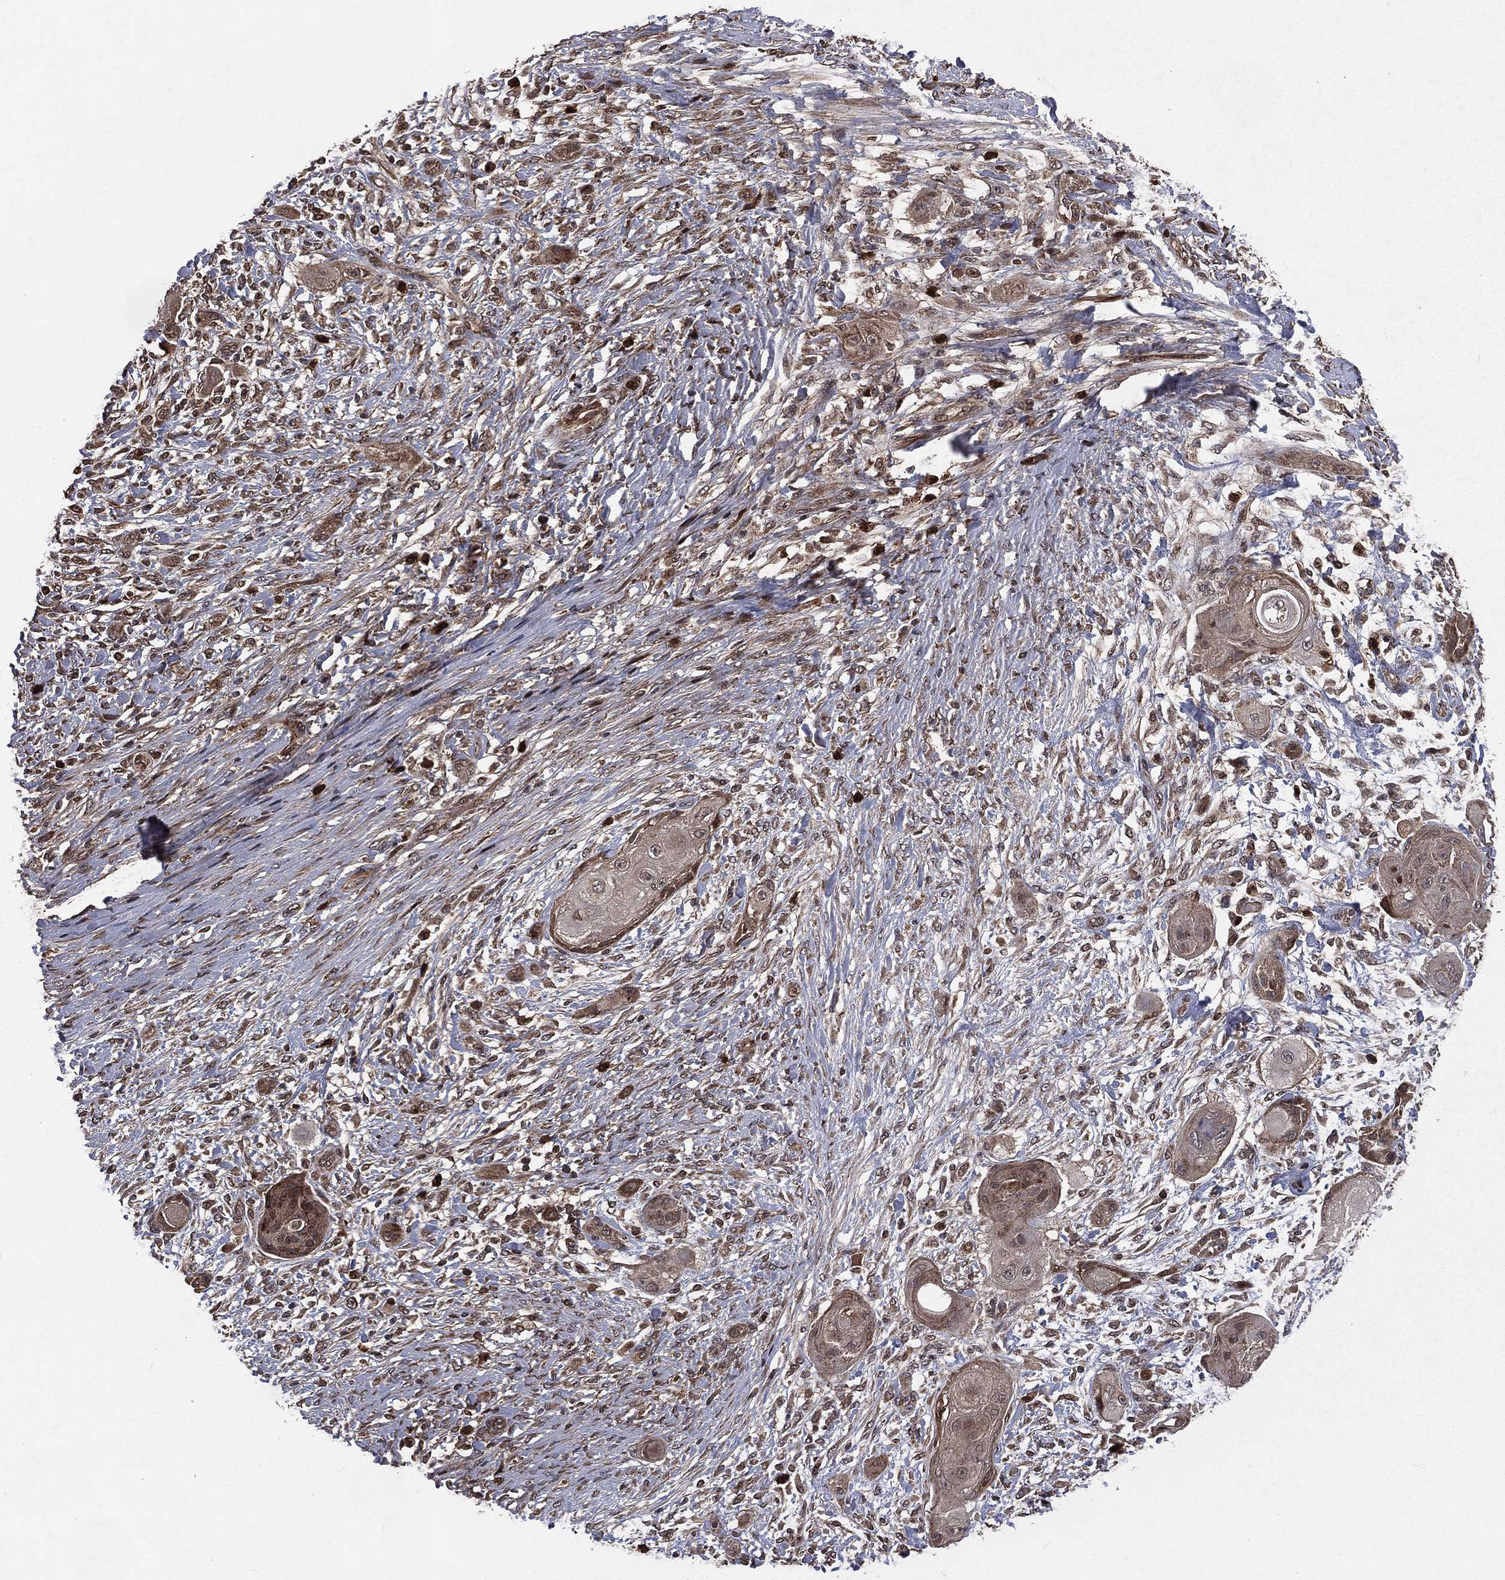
{"staining": {"intensity": "weak", "quantity": "25%-75%", "location": "cytoplasmic/membranous"}, "tissue": "skin cancer", "cell_type": "Tumor cells", "image_type": "cancer", "snomed": [{"axis": "morphology", "description": "Squamous cell carcinoma, NOS"}, {"axis": "topography", "description": "Skin"}], "caption": "Protein staining of squamous cell carcinoma (skin) tissue reveals weak cytoplasmic/membranous positivity in about 25%-75% of tumor cells.", "gene": "LENG8", "patient": {"sex": "male", "age": 62}}